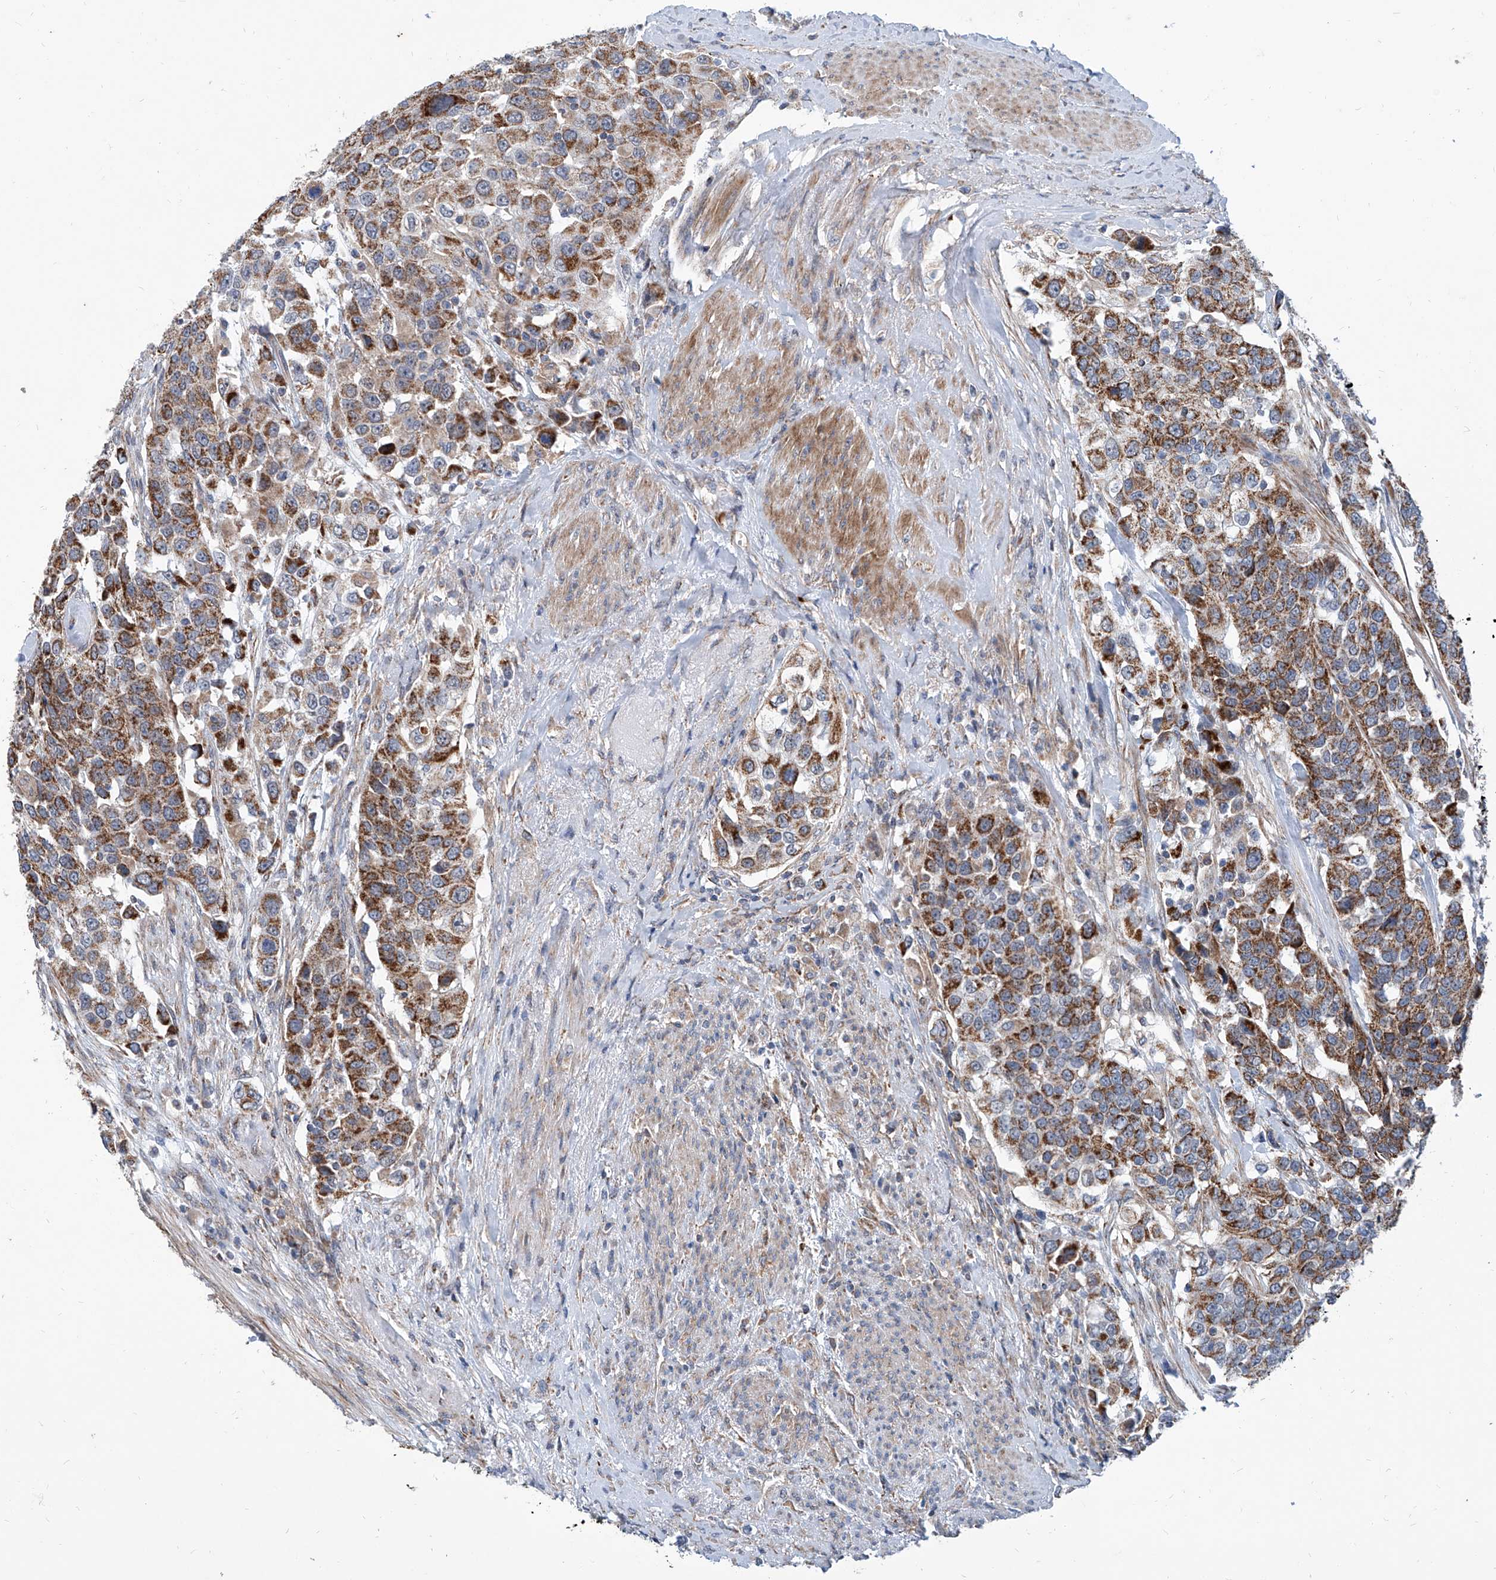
{"staining": {"intensity": "strong", "quantity": ">75%", "location": "cytoplasmic/membranous"}, "tissue": "urothelial cancer", "cell_type": "Tumor cells", "image_type": "cancer", "snomed": [{"axis": "morphology", "description": "Urothelial carcinoma, High grade"}, {"axis": "topography", "description": "Urinary bladder"}], "caption": "There is high levels of strong cytoplasmic/membranous staining in tumor cells of urothelial cancer, as demonstrated by immunohistochemical staining (brown color).", "gene": "USP48", "patient": {"sex": "female", "age": 80}}